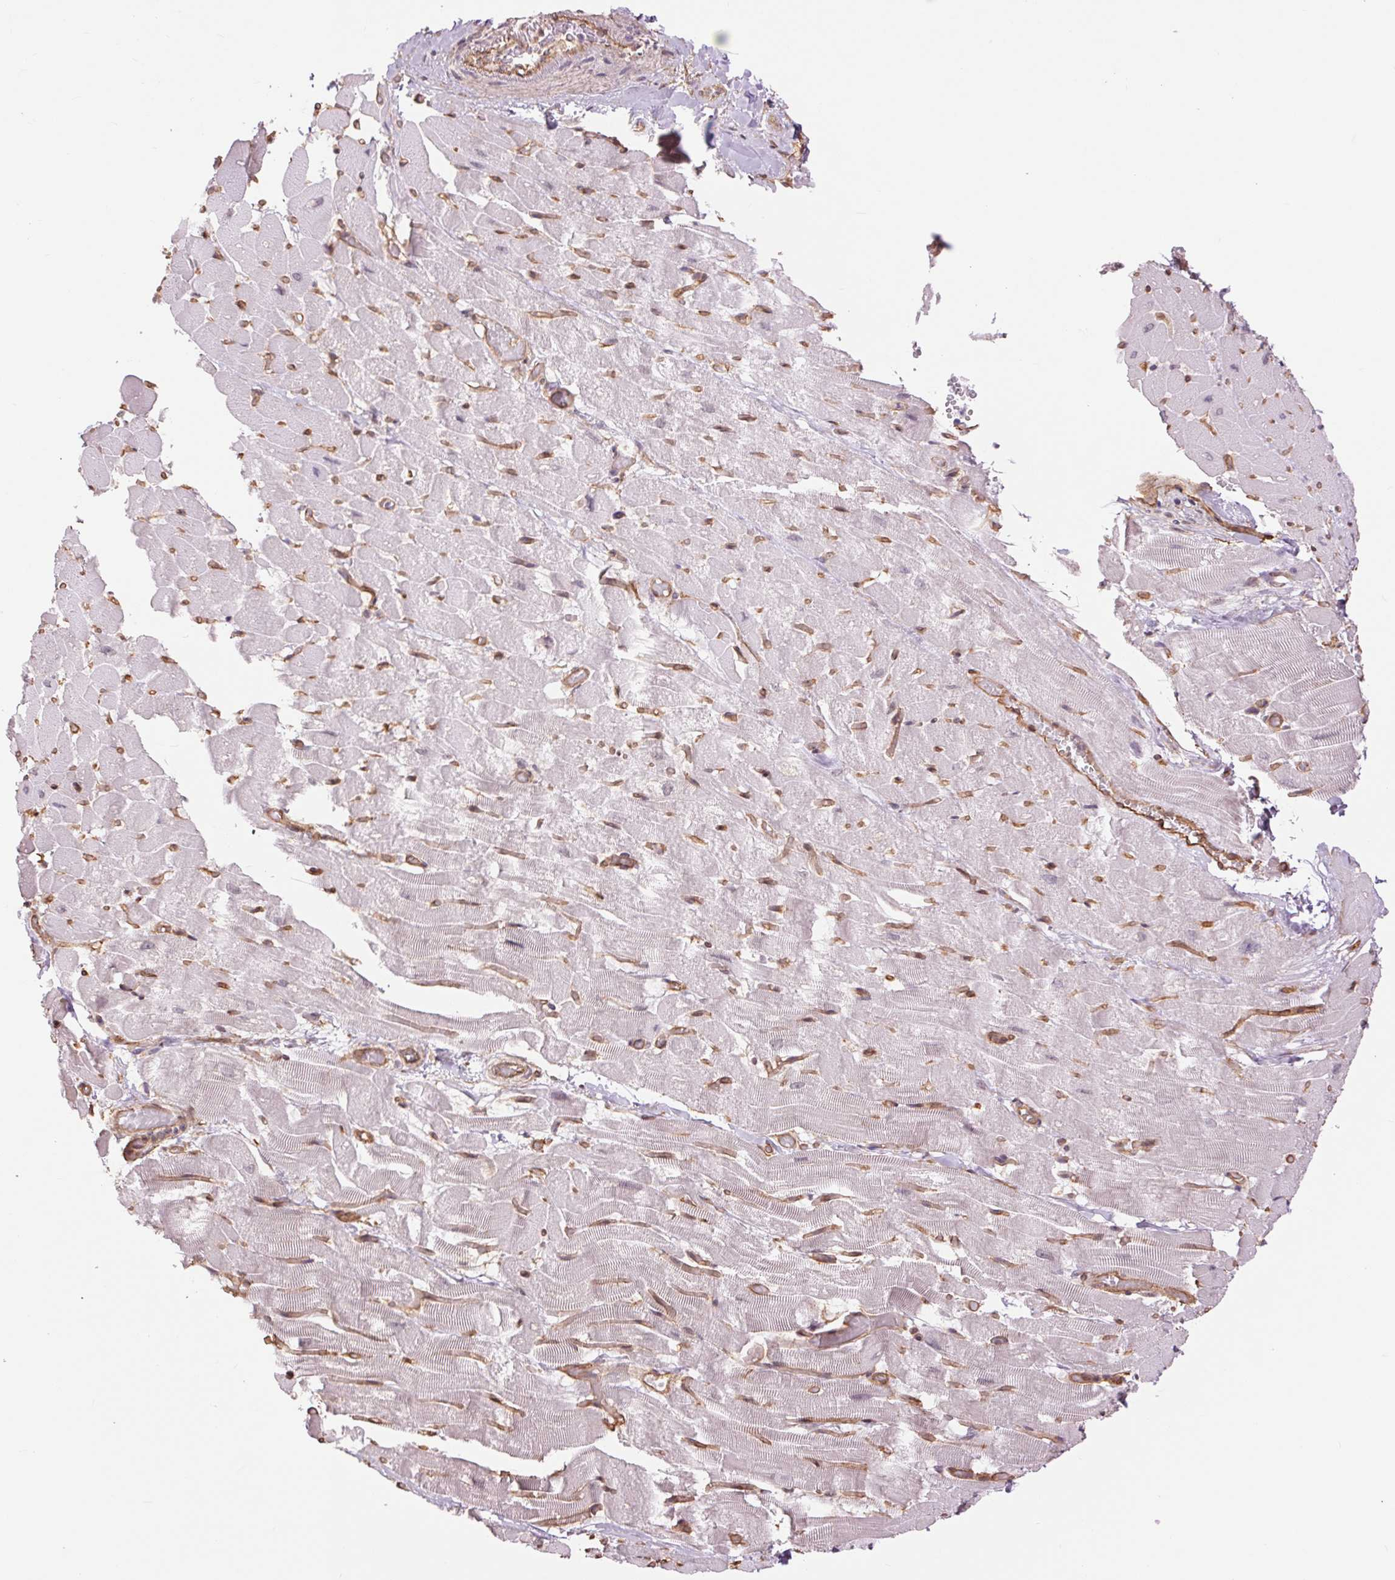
{"staining": {"intensity": "negative", "quantity": "none", "location": "none"}, "tissue": "heart muscle", "cell_type": "Cardiomyocytes", "image_type": "normal", "snomed": [{"axis": "morphology", "description": "Normal tissue, NOS"}, {"axis": "topography", "description": "Heart"}], "caption": "A high-resolution image shows IHC staining of unremarkable heart muscle, which exhibits no significant staining in cardiomyocytes.", "gene": "PALM", "patient": {"sex": "male", "age": 37}}